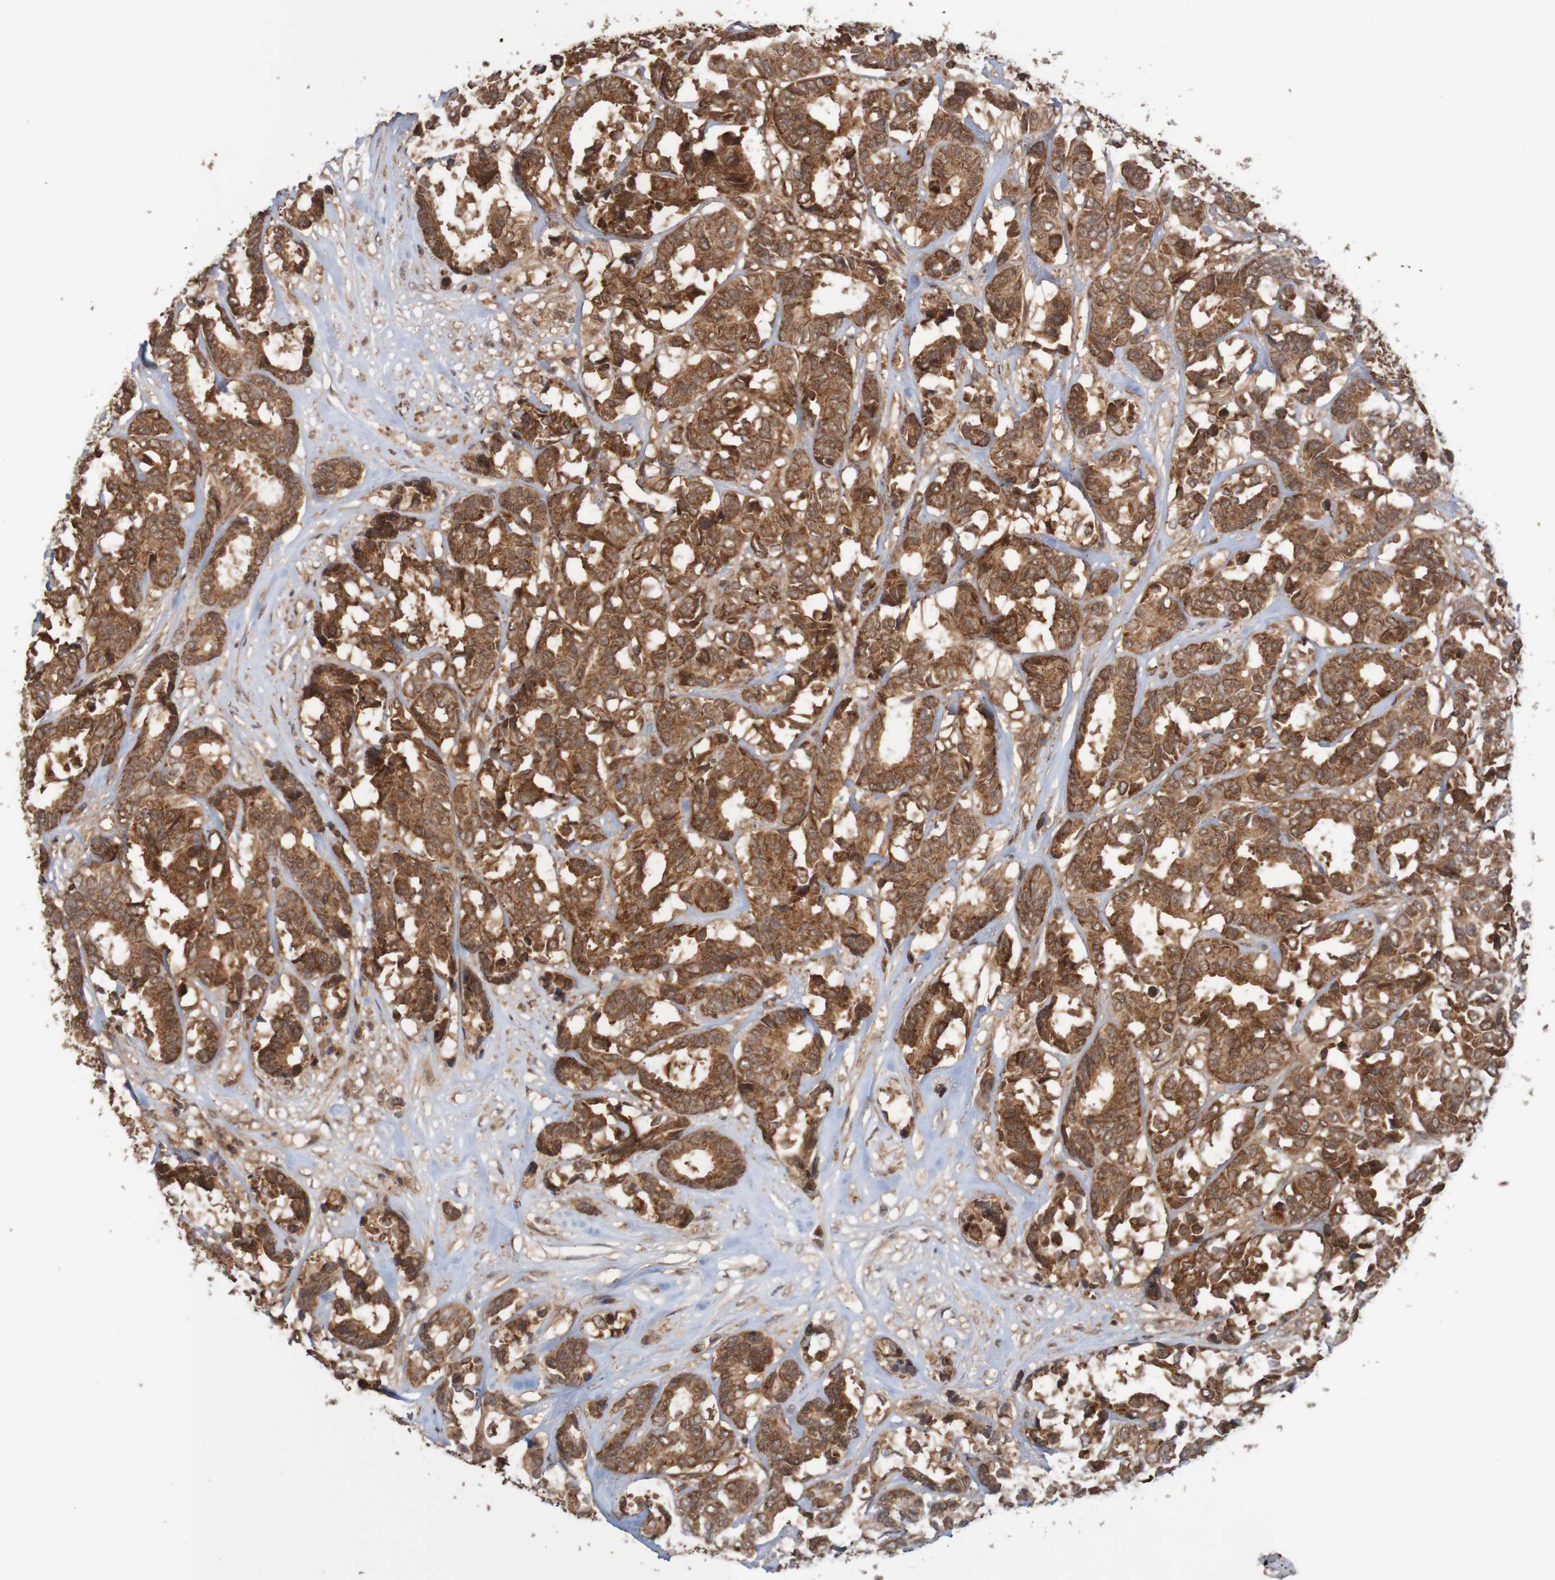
{"staining": {"intensity": "strong", "quantity": ">75%", "location": "cytoplasmic/membranous"}, "tissue": "breast cancer", "cell_type": "Tumor cells", "image_type": "cancer", "snomed": [{"axis": "morphology", "description": "Duct carcinoma"}, {"axis": "topography", "description": "Breast"}], "caption": "Tumor cells demonstrate high levels of strong cytoplasmic/membranous staining in approximately >75% of cells in breast infiltrating ductal carcinoma. Nuclei are stained in blue.", "gene": "MRPL52", "patient": {"sex": "female", "age": 87}}